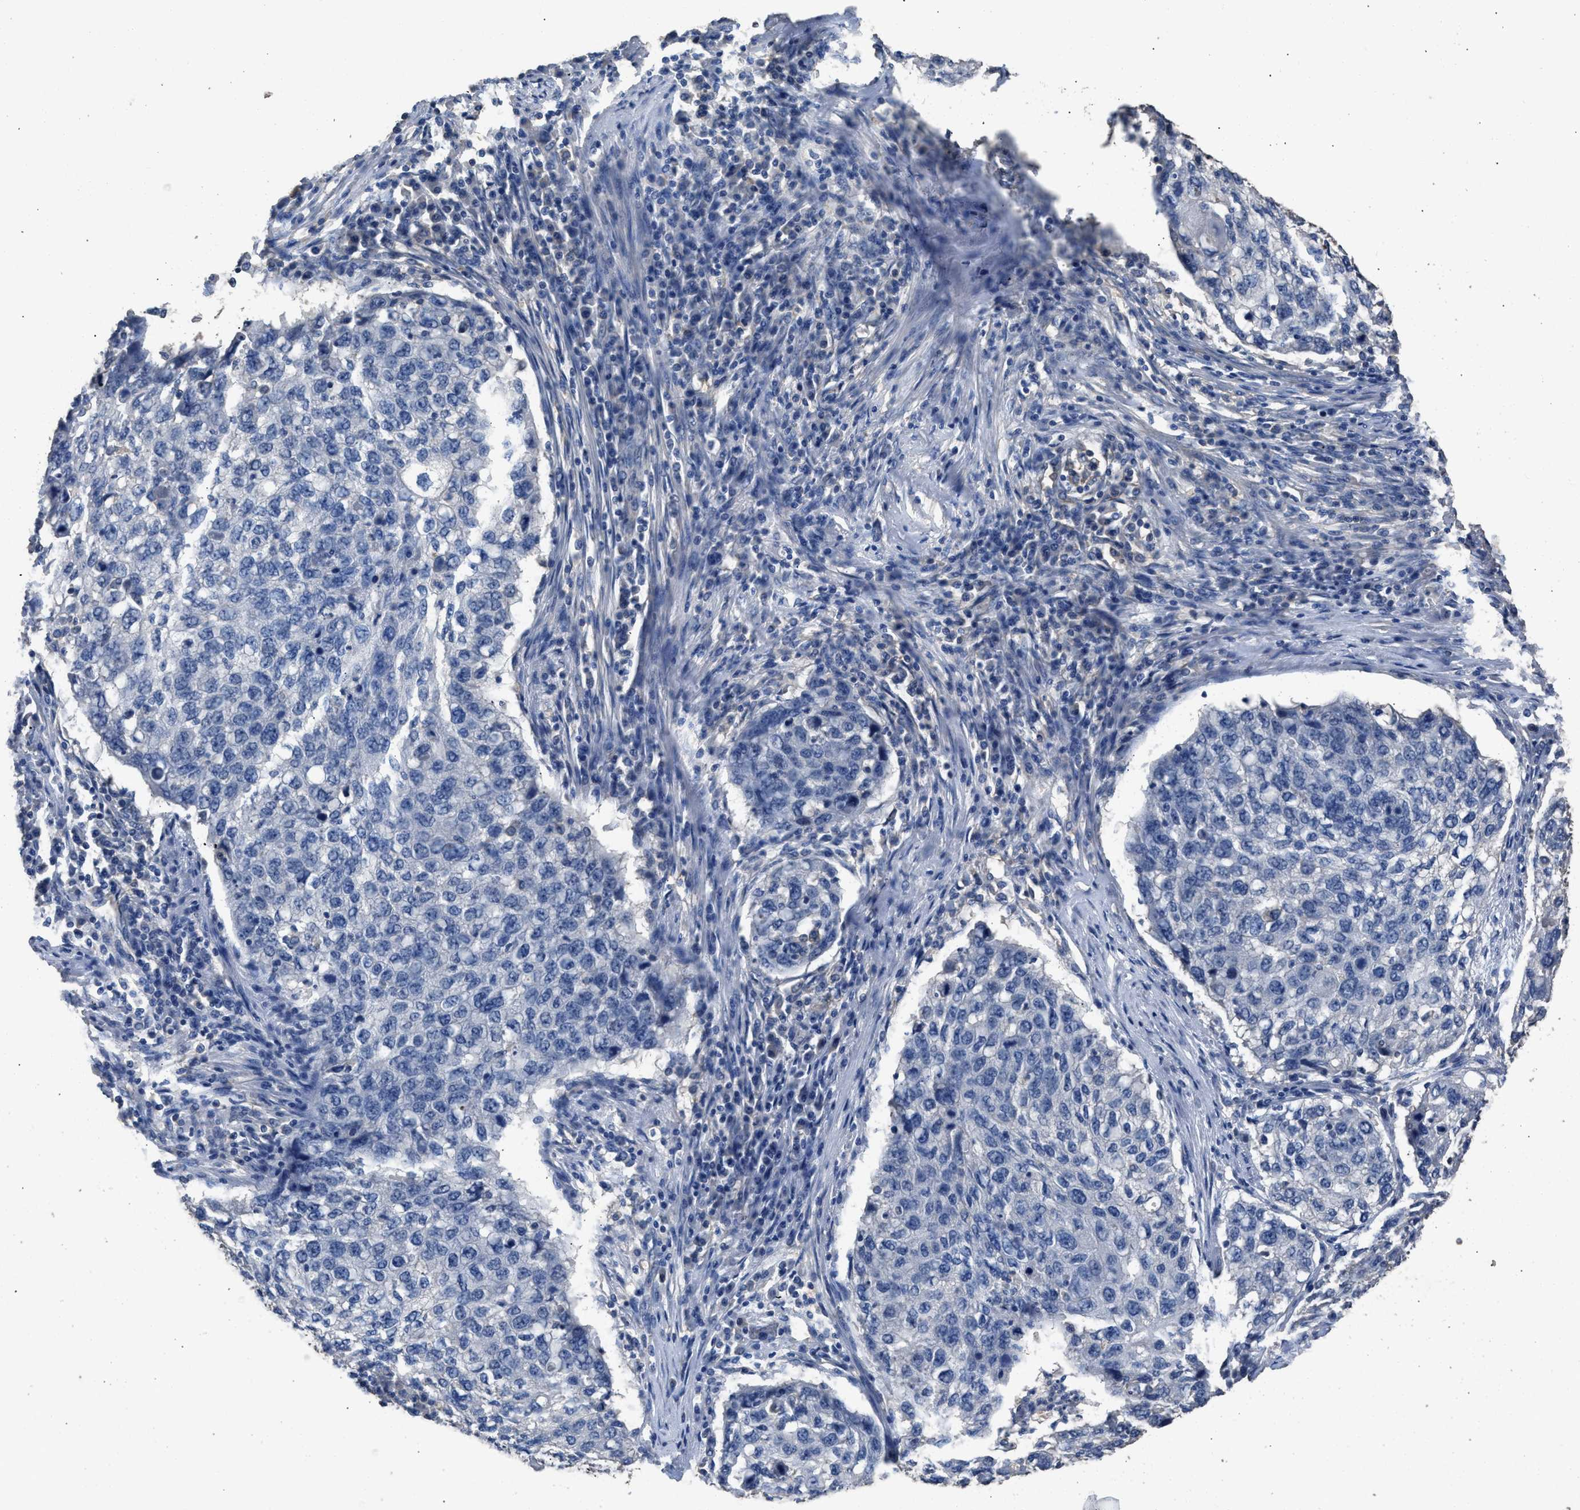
{"staining": {"intensity": "negative", "quantity": "none", "location": "none"}, "tissue": "lung cancer", "cell_type": "Tumor cells", "image_type": "cancer", "snomed": [{"axis": "morphology", "description": "Squamous cell carcinoma, NOS"}, {"axis": "topography", "description": "Lung"}], "caption": "DAB (3,3'-diaminobenzidine) immunohistochemical staining of lung cancer exhibits no significant positivity in tumor cells.", "gene": "ITSN1", "patient": {"sex": "female", "age": 63}}